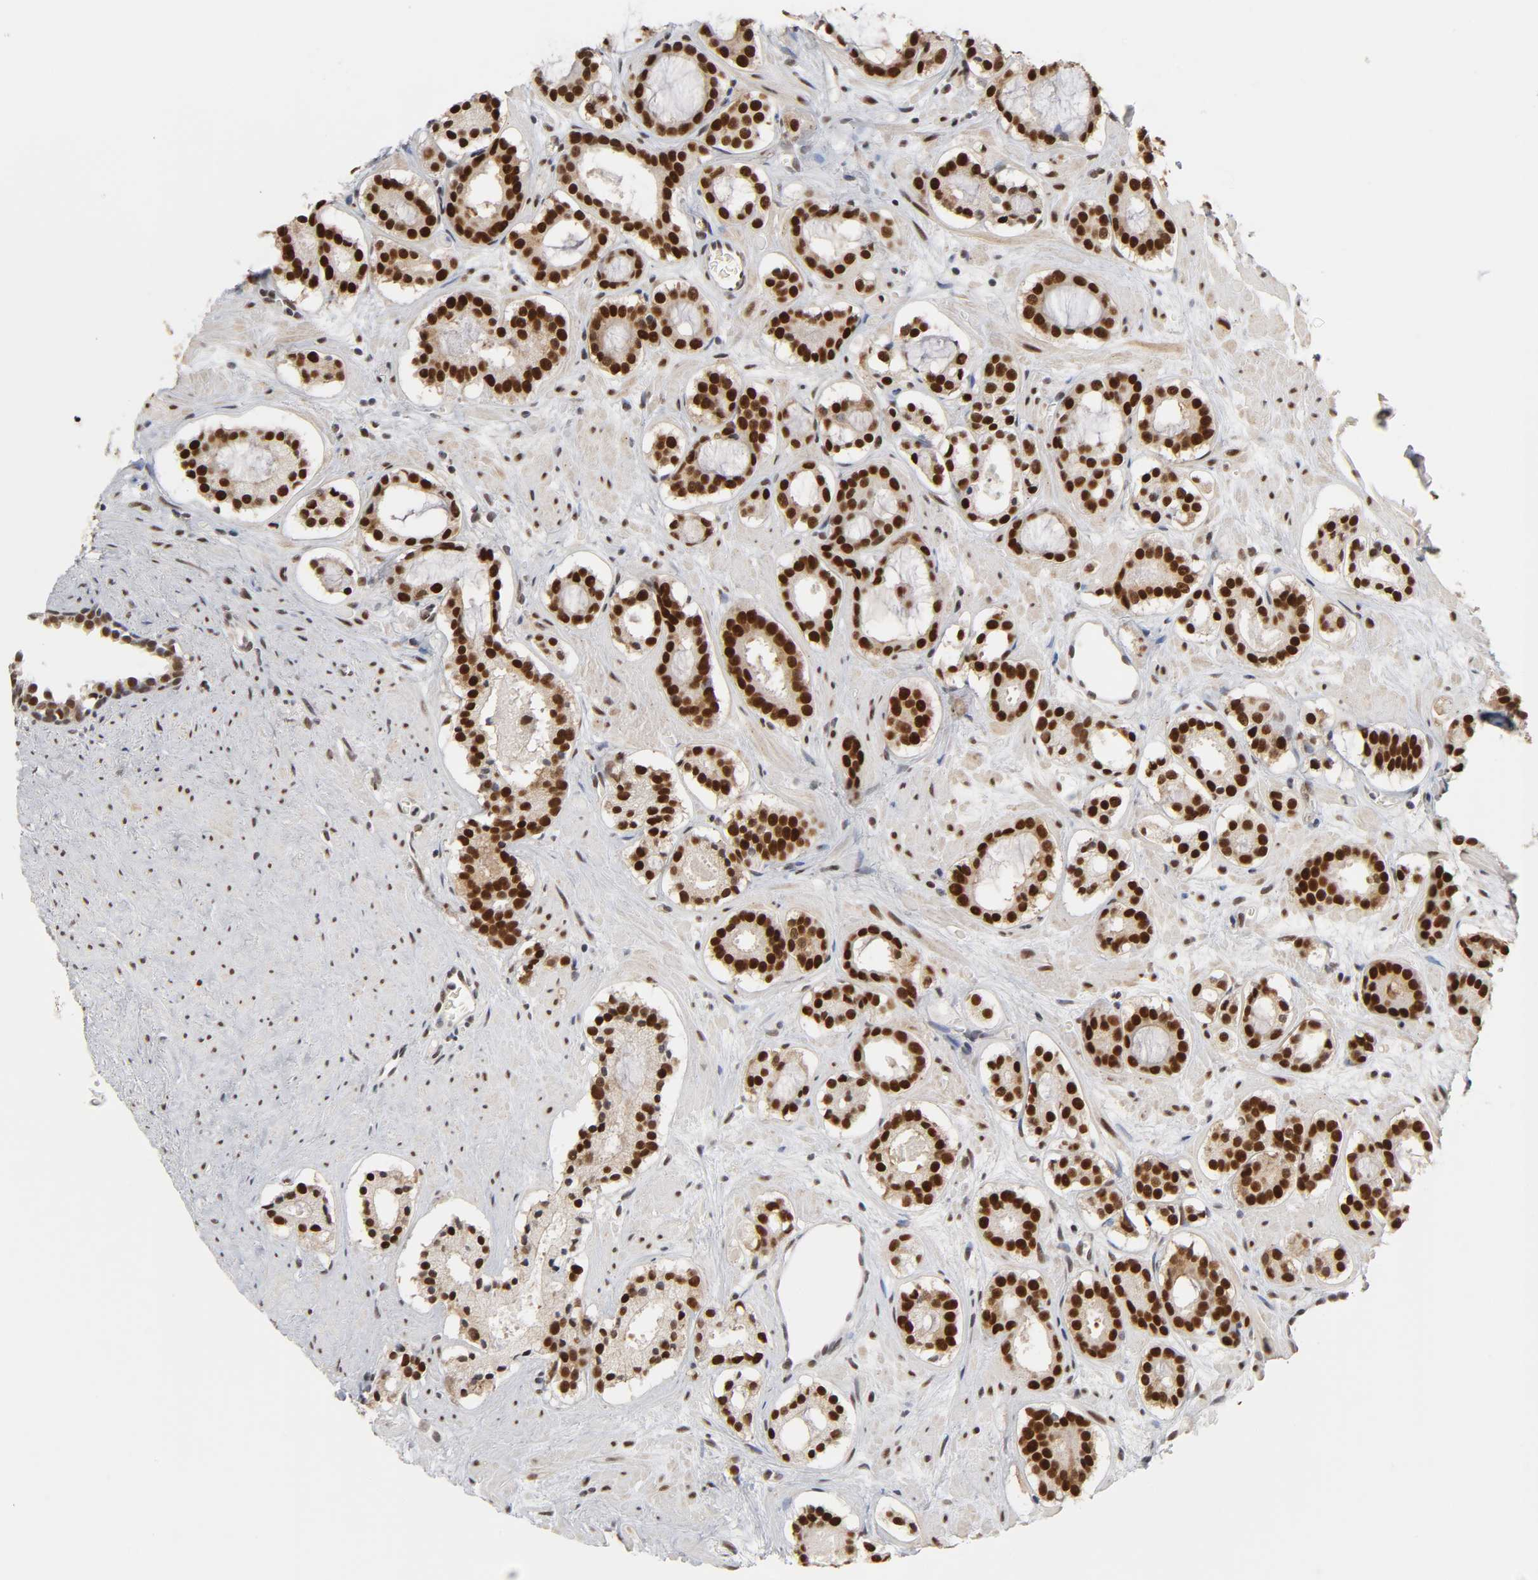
{"staining": {"intensity": "strong", "quantity": ">75%", "location": "nuclear"}, "tissue": "prostate cancer", "cell_type": "Tumor cells", "image_type": "cancer", "snomed": [{"axis": "morphology", "description": "Adenocarcinoma, Low grade"}, {"axis": "topography", "description": "Prostate"}], "caption": "An image showing strong nuclear staining in approximately >75% of tumor cells in prostate low-grade adenocarcinoma, as visualized by brown immunohistochemical staining.", "gene": "TRIM33", "patient": {"sex": "male", "age": 57}}